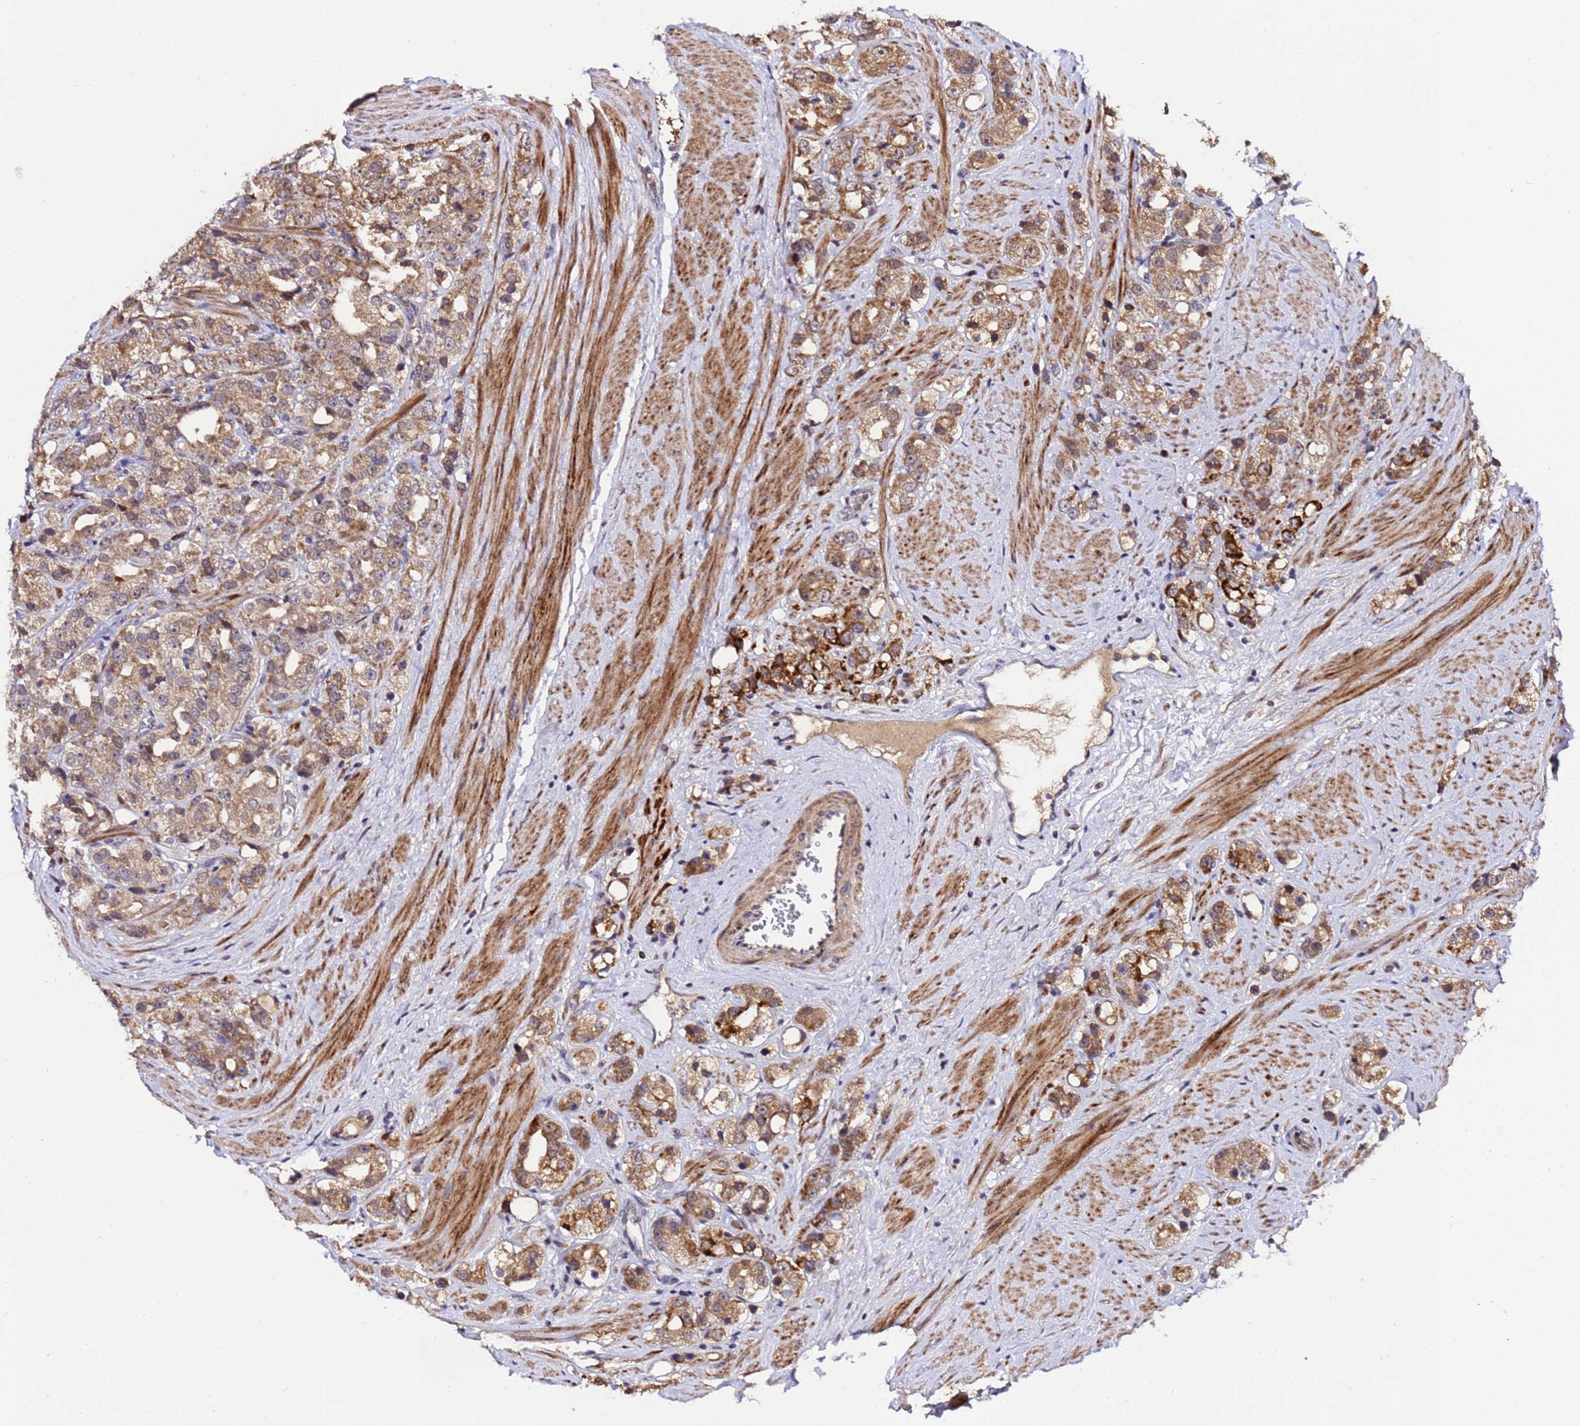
{"staining": {"intensity": "moderate", "quantity": ">75%", "location": "cytoplasmic/membranous"}, "tissue": "prostate cancer", "cell_type": "Tumor cells", "image_type": "cancer", "snomed": [{"axis": "morphology", "description": "Adenocarcinoma, NOS"}, {"axis": "topography", "description": "Prostate"}], "caption": "Immunohistochemistry (IHC) of prostate cancer exhibits medium levels of moderate cytoplasmic/membranous expression in about >75% of tumor cells. The protein is shown in brown color, while the nuclei are stained blue.", "gene": "PLXDC2", "patient": {"sex": "male", "age": 79}}